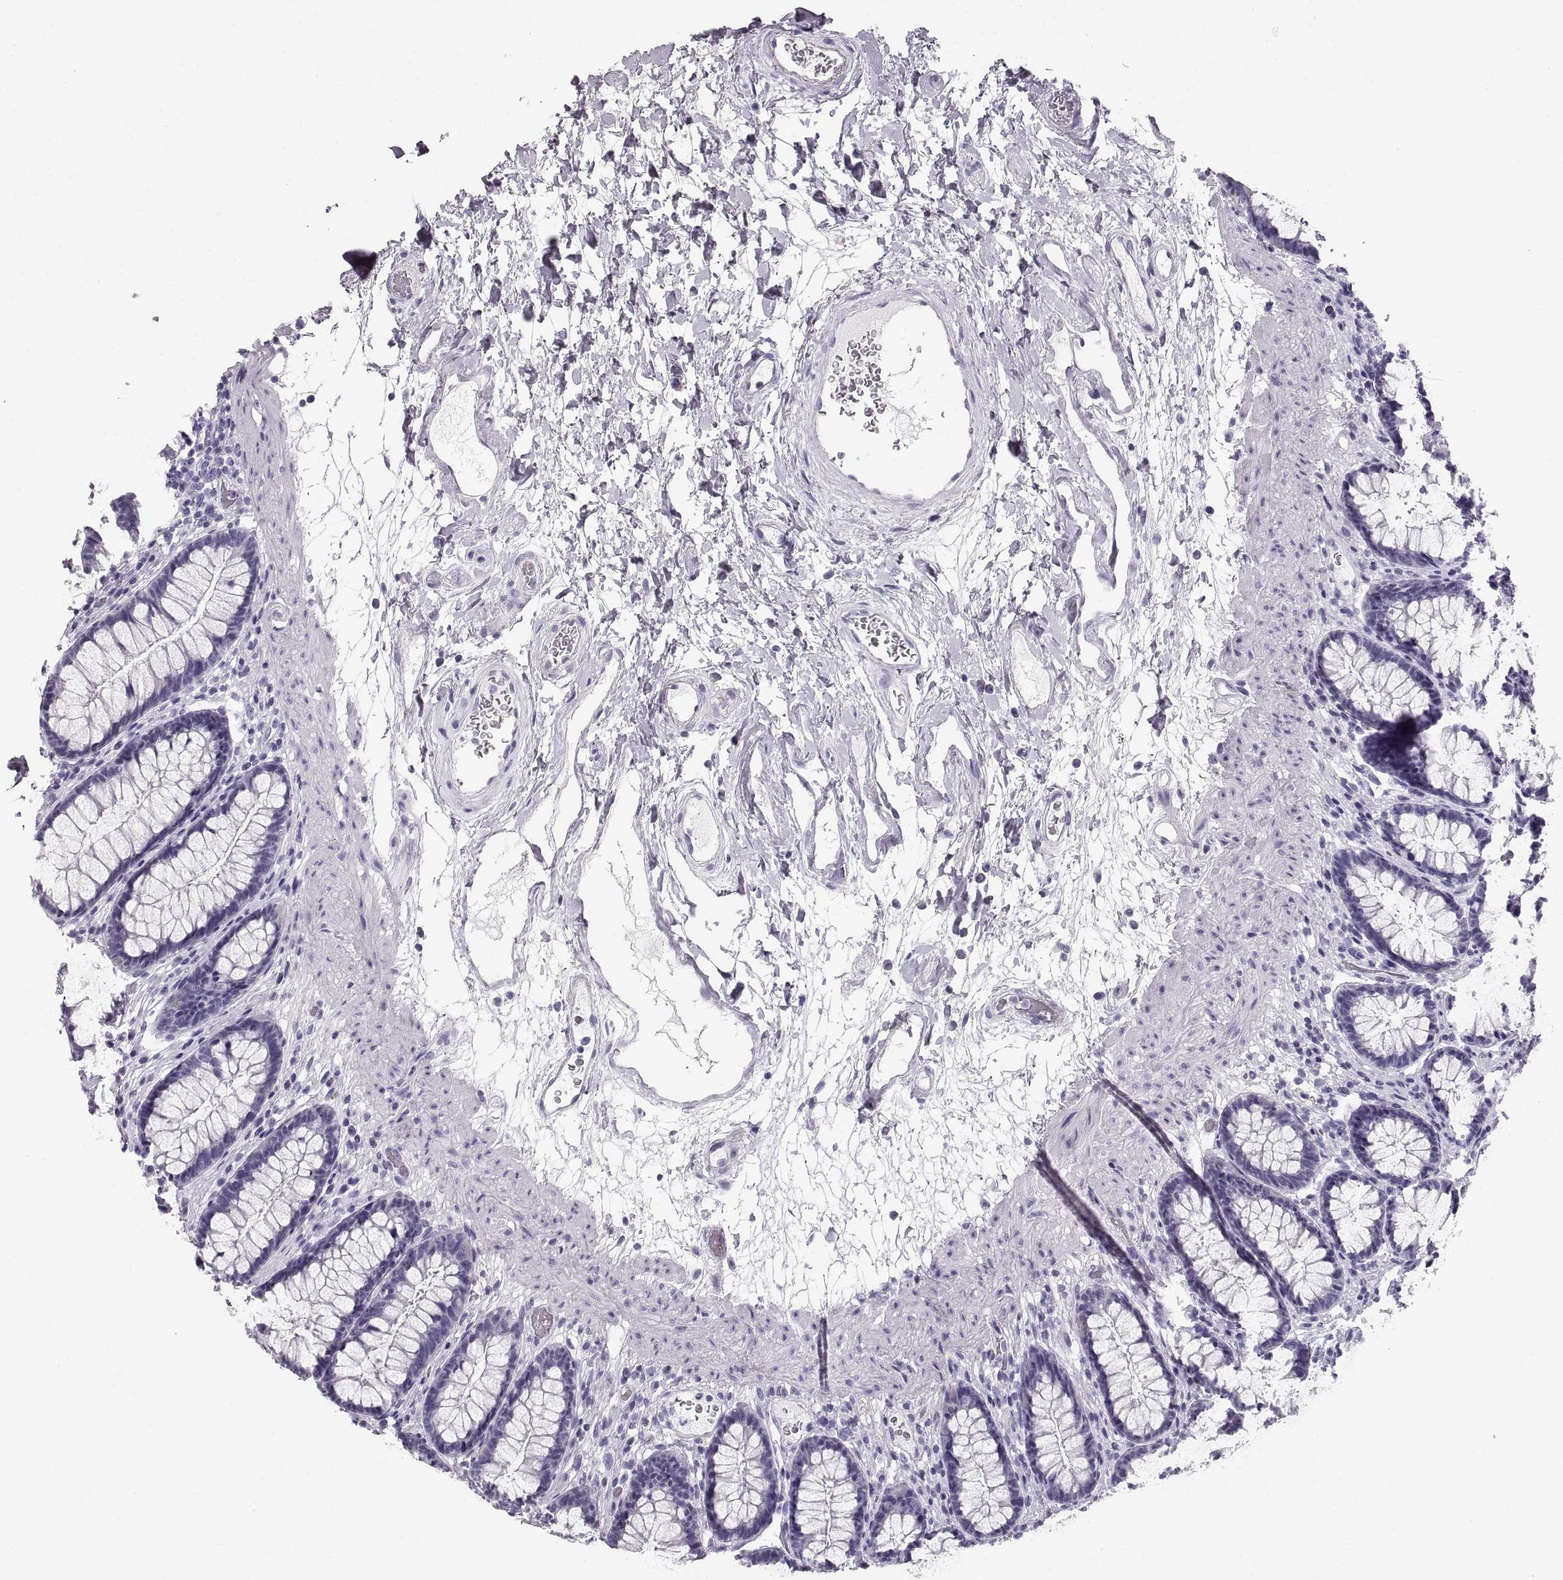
{"staining": {"intensity": "negative", "quantity": "none", "location": "none"}, "tissue": "rectum", "cell_type": "Glandular cells", "image_type": "normal", "snomed": [{"axis": "morphology", "description": "Normal tissue, NOS"}, {"axis": "topography", "description": "Rectum"}], "caption": "IHC of benign human rectum demonstrates no expression in glandular cells. (Brightfield microscopy of DAB (3,3'-diaminobenzidine) immunohistochemistry at high magnification).", "gene": "CRYAA", "patient": {"sex": "male", "age": 72}}